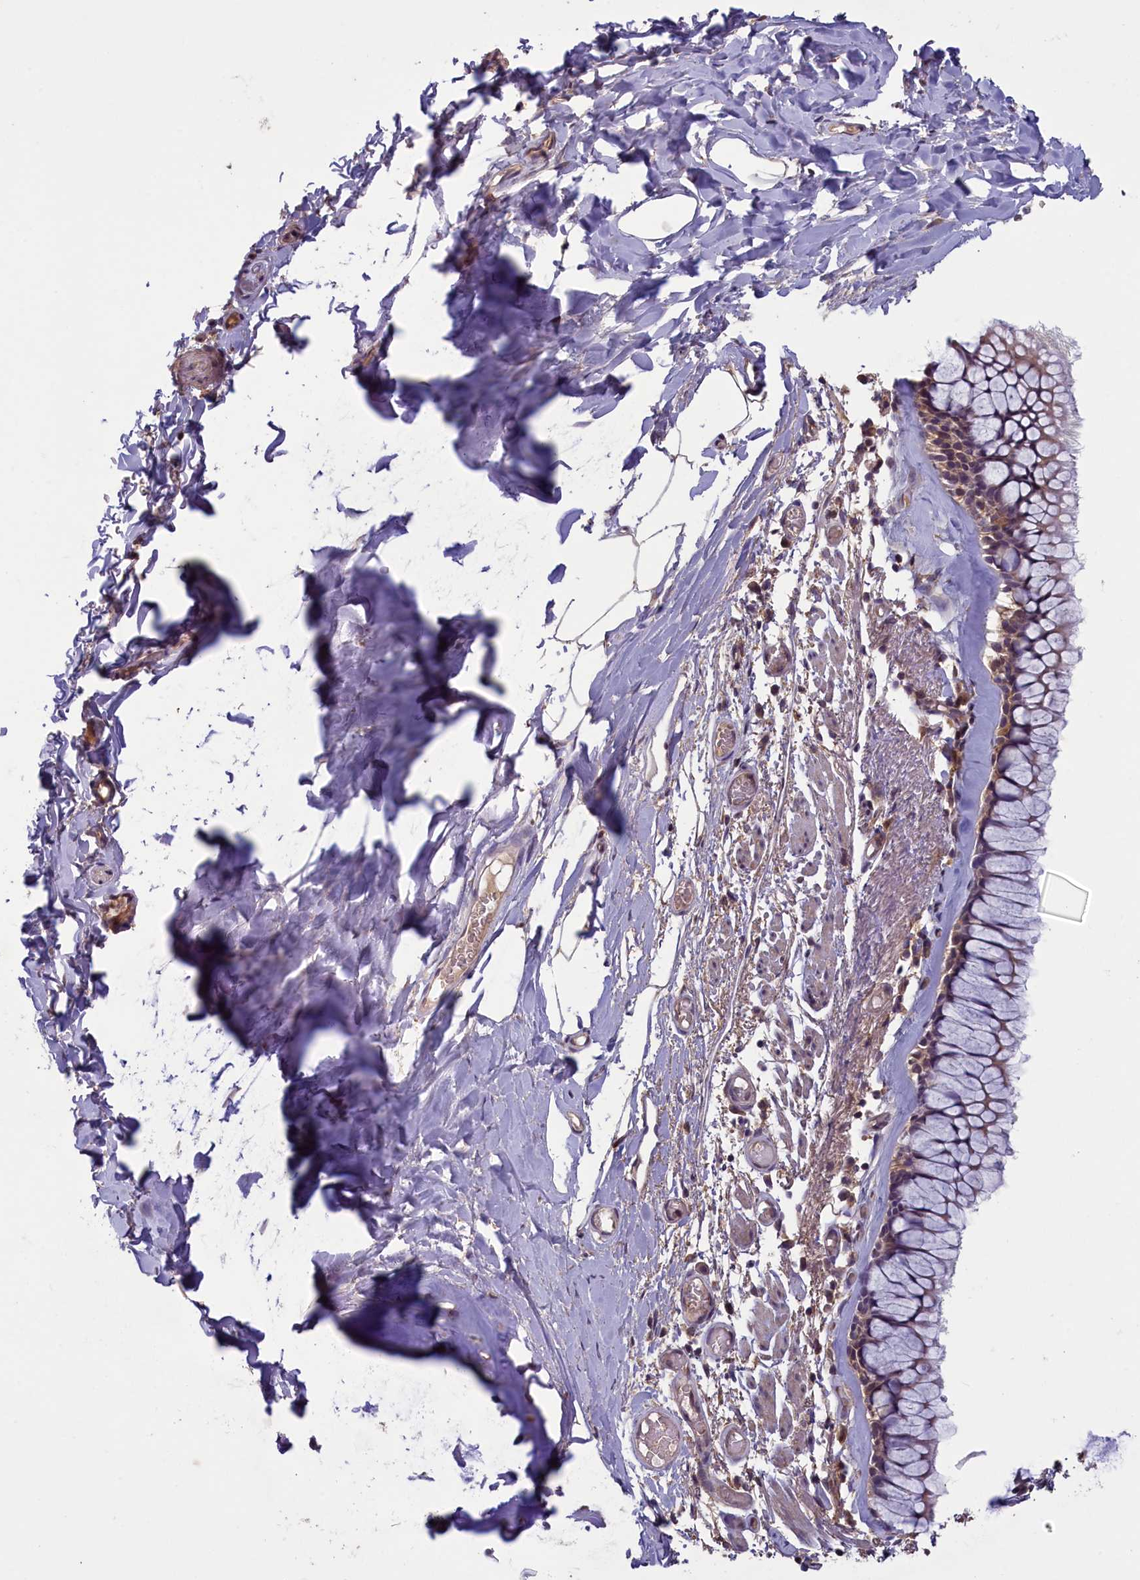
{"staining": {"intensity": "weak", "quantity": ">75%", "location": "cytoplasmic/membranous"}, "tissue": "bronchus", "cell_type": "Respiratory epithelial cells", "image_type": "normal", "snomed": [{"axis": "morphology", "description": "Normal tissue, NOS"}, {"axis": "topography", "description": "Bronchus"}], "caption": "High-power microscopy captured an IHC image of benign bronchus, revealing weak cytoplasmic/membranous expression in about >75% of respiratory epithelial cells.", "gene": "NUBP1", "patient": {"sex": "male", "age": 65}}